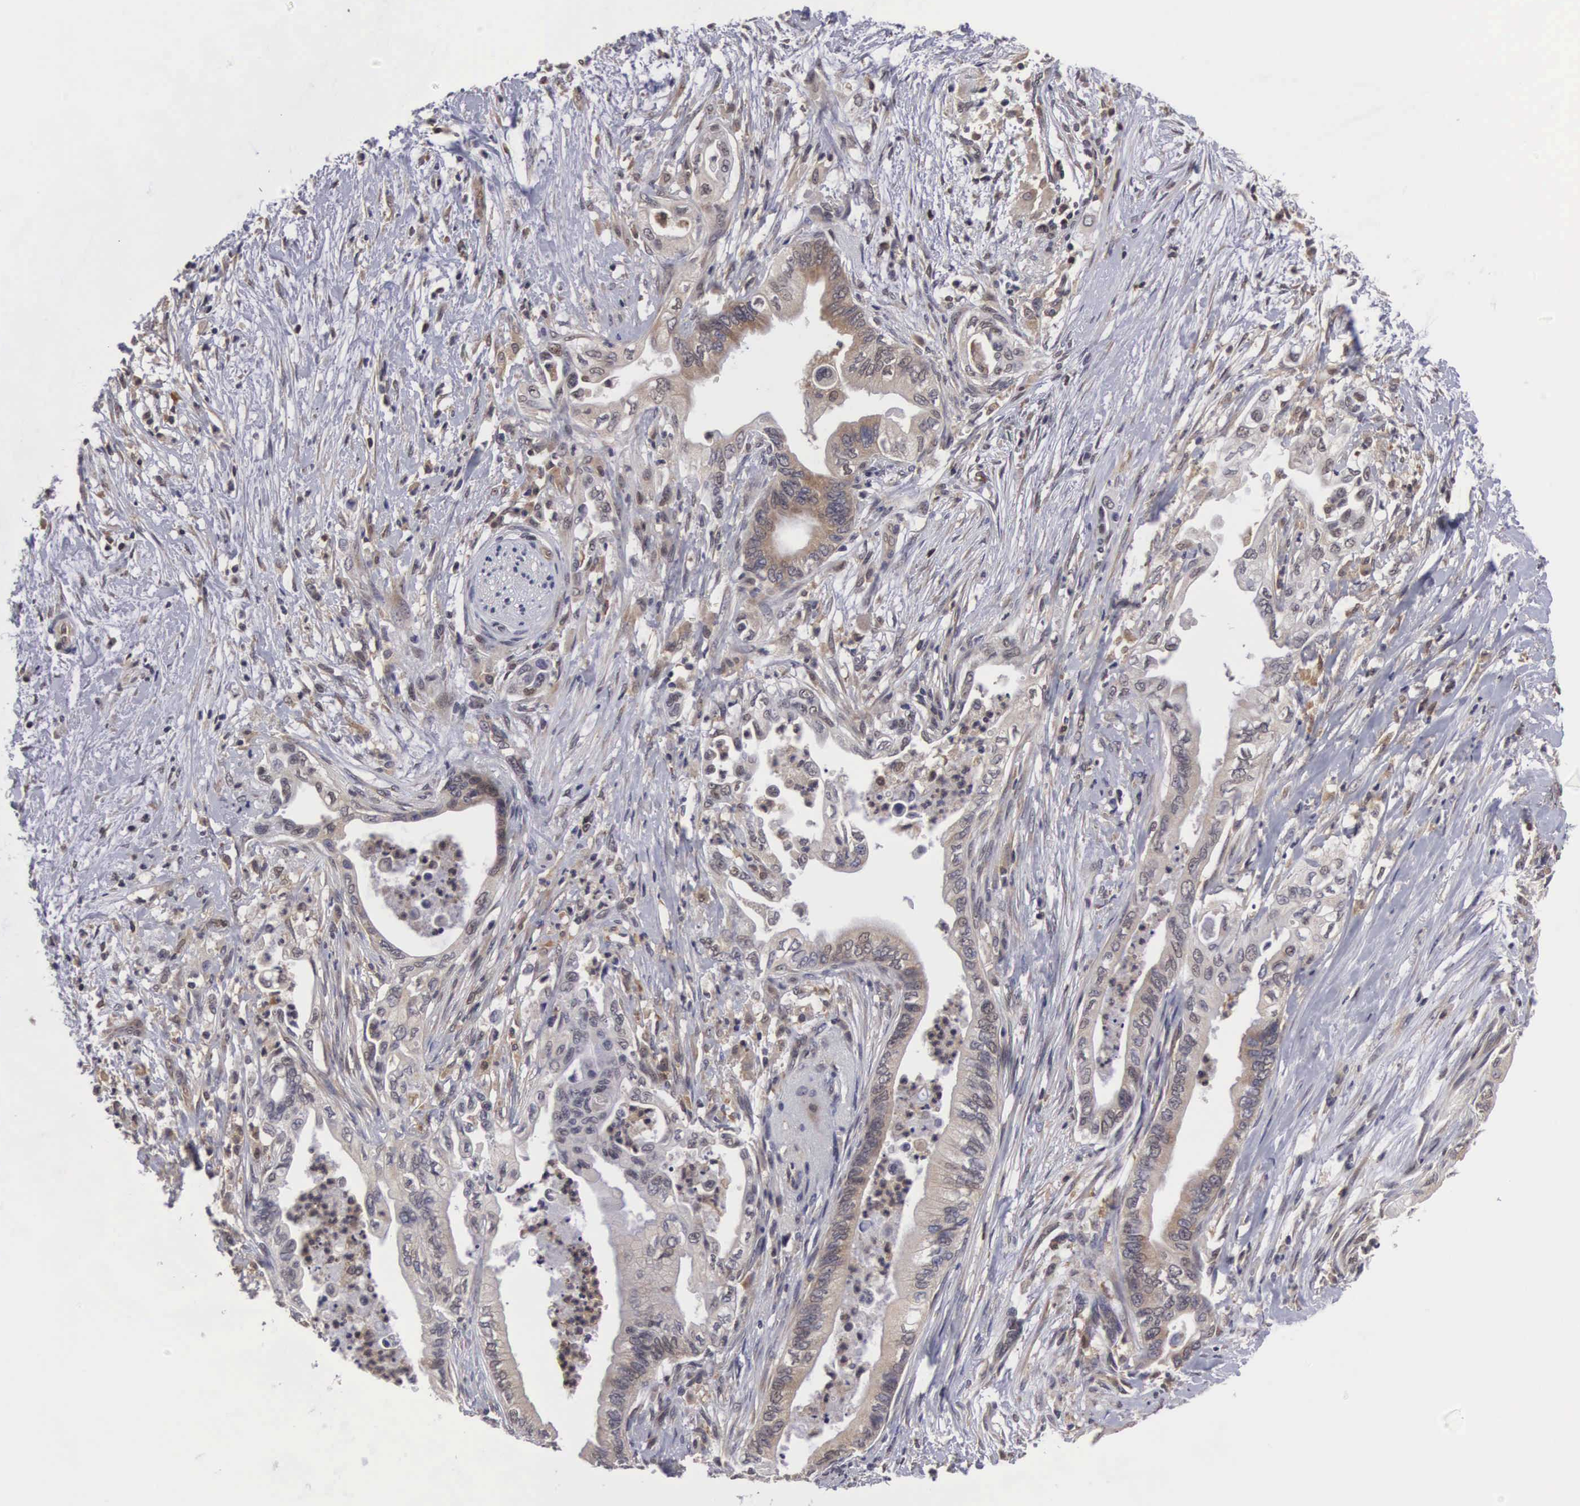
{"staining": {"intensity": "moderate", "quantity": ">75%", "location": "cytoplasmic/membranous"}, "tissue": "pancreatic cancer", "cell_type": "Tumor cells", "image_type": "cancer", "snomed": [{"axis": "morphology", "description": "Adenocarcinoma, NOS"}, {"axis": "topography", "description": "Pancreas"}], "caption": "Human adenocarcinoma (pancreatic) stained with a protein marker displays moderate staining in tumor cells.", "gene": "ADSL", "patient": {"sex": "female", "age": 66}}